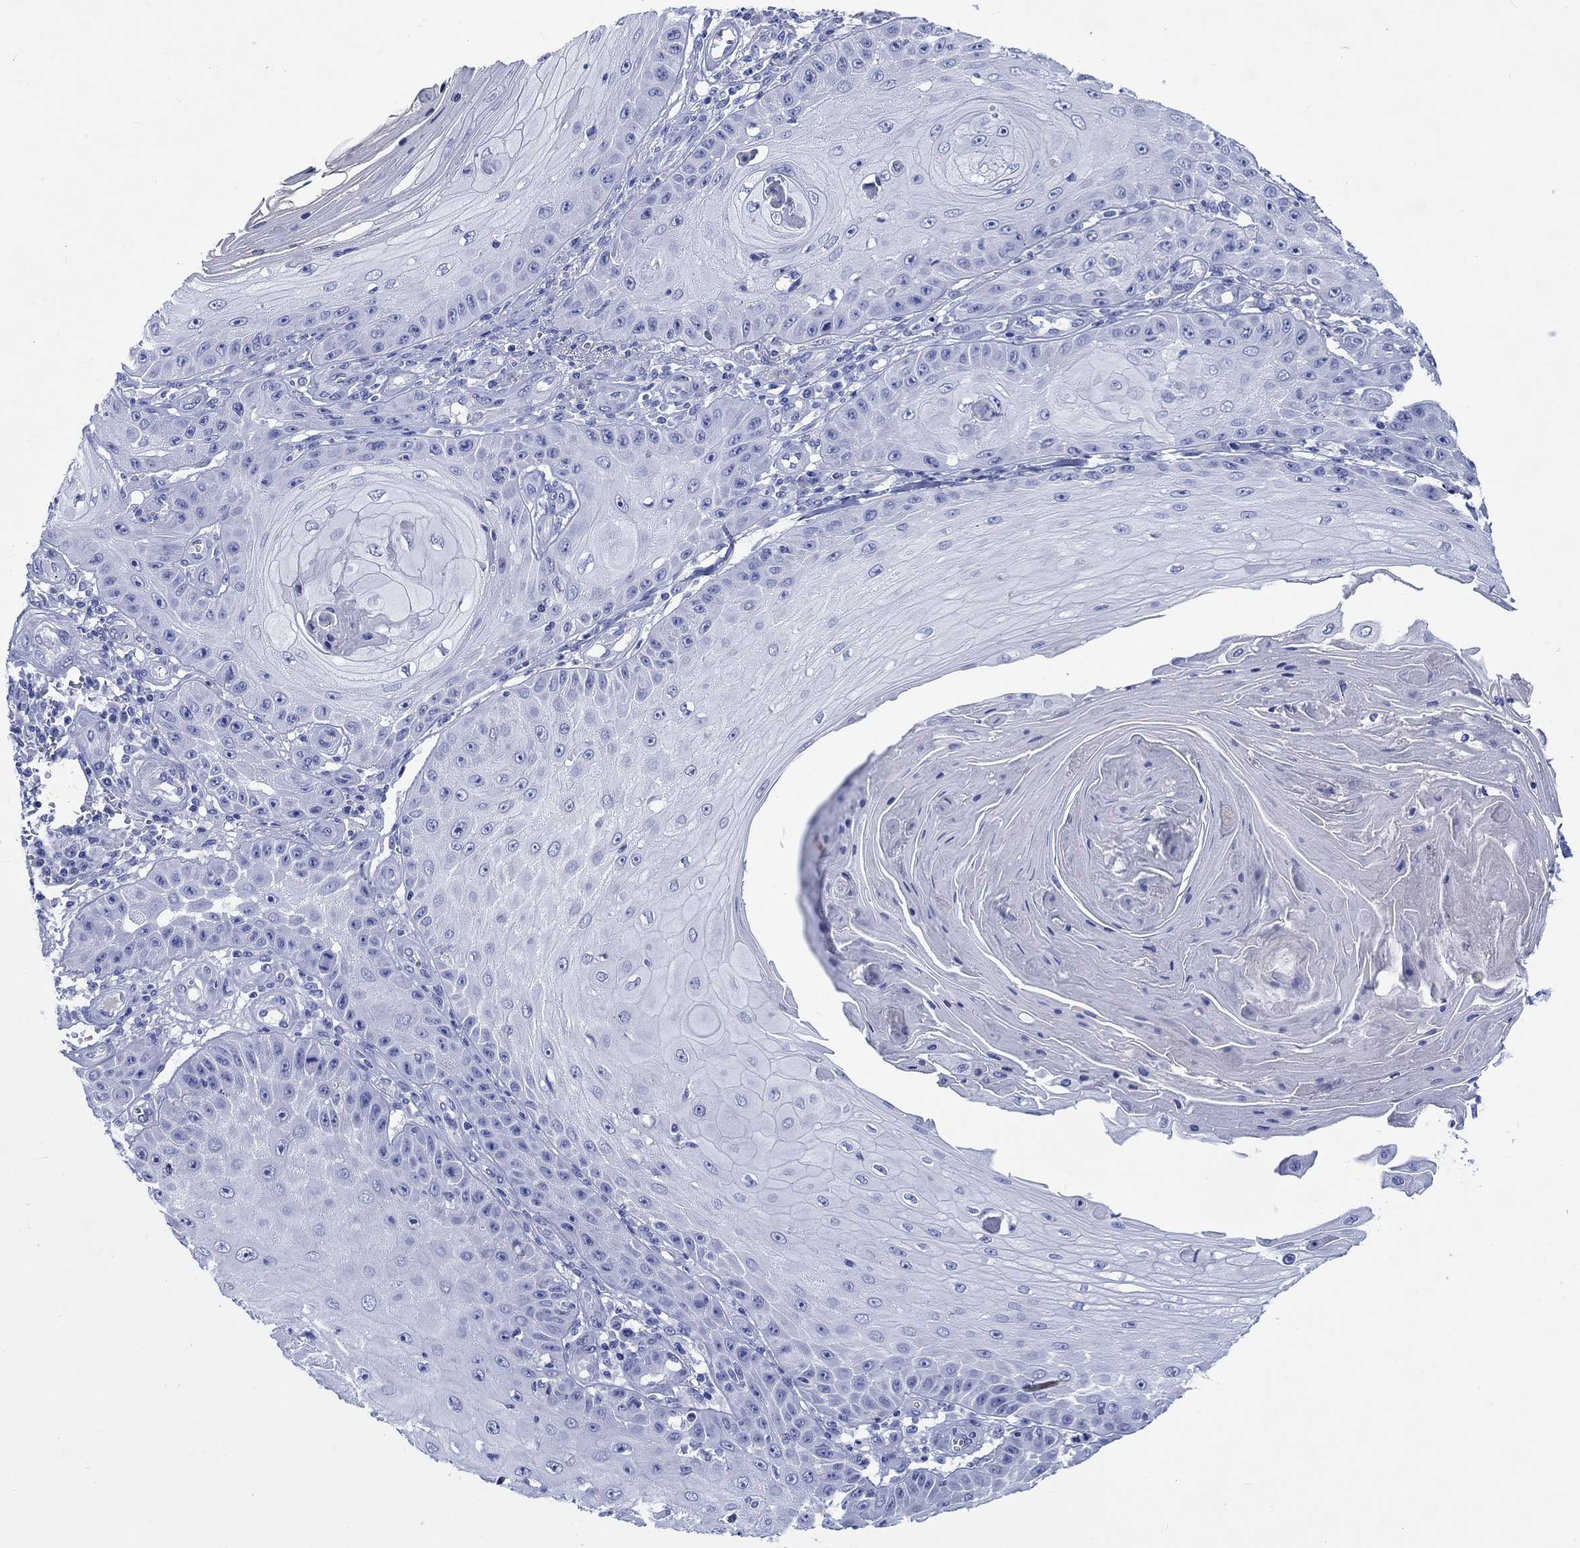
{"staining": {"intensity": "negative", "quantity": "none", "location": "none"}, "tissue": "skin cancer", "cell_type": "Tumor cells", "image_type": "cancer", "snomed": [{"axis": "morphology", "description": "Squamous cell carcinoma, NOS"}, {"axis": "topography", "description": "Skin"}], "caption": "Histopathology image shows no protein positivity in tumor cells of squamous cell carcinoma (skin) tissue. (Brightfield microscopy of DAB (3,3'-diaminobenzidine) IHC at high magnification).", "gene": "CACNG3", "patient": {"sex": "male", "age": 70}}